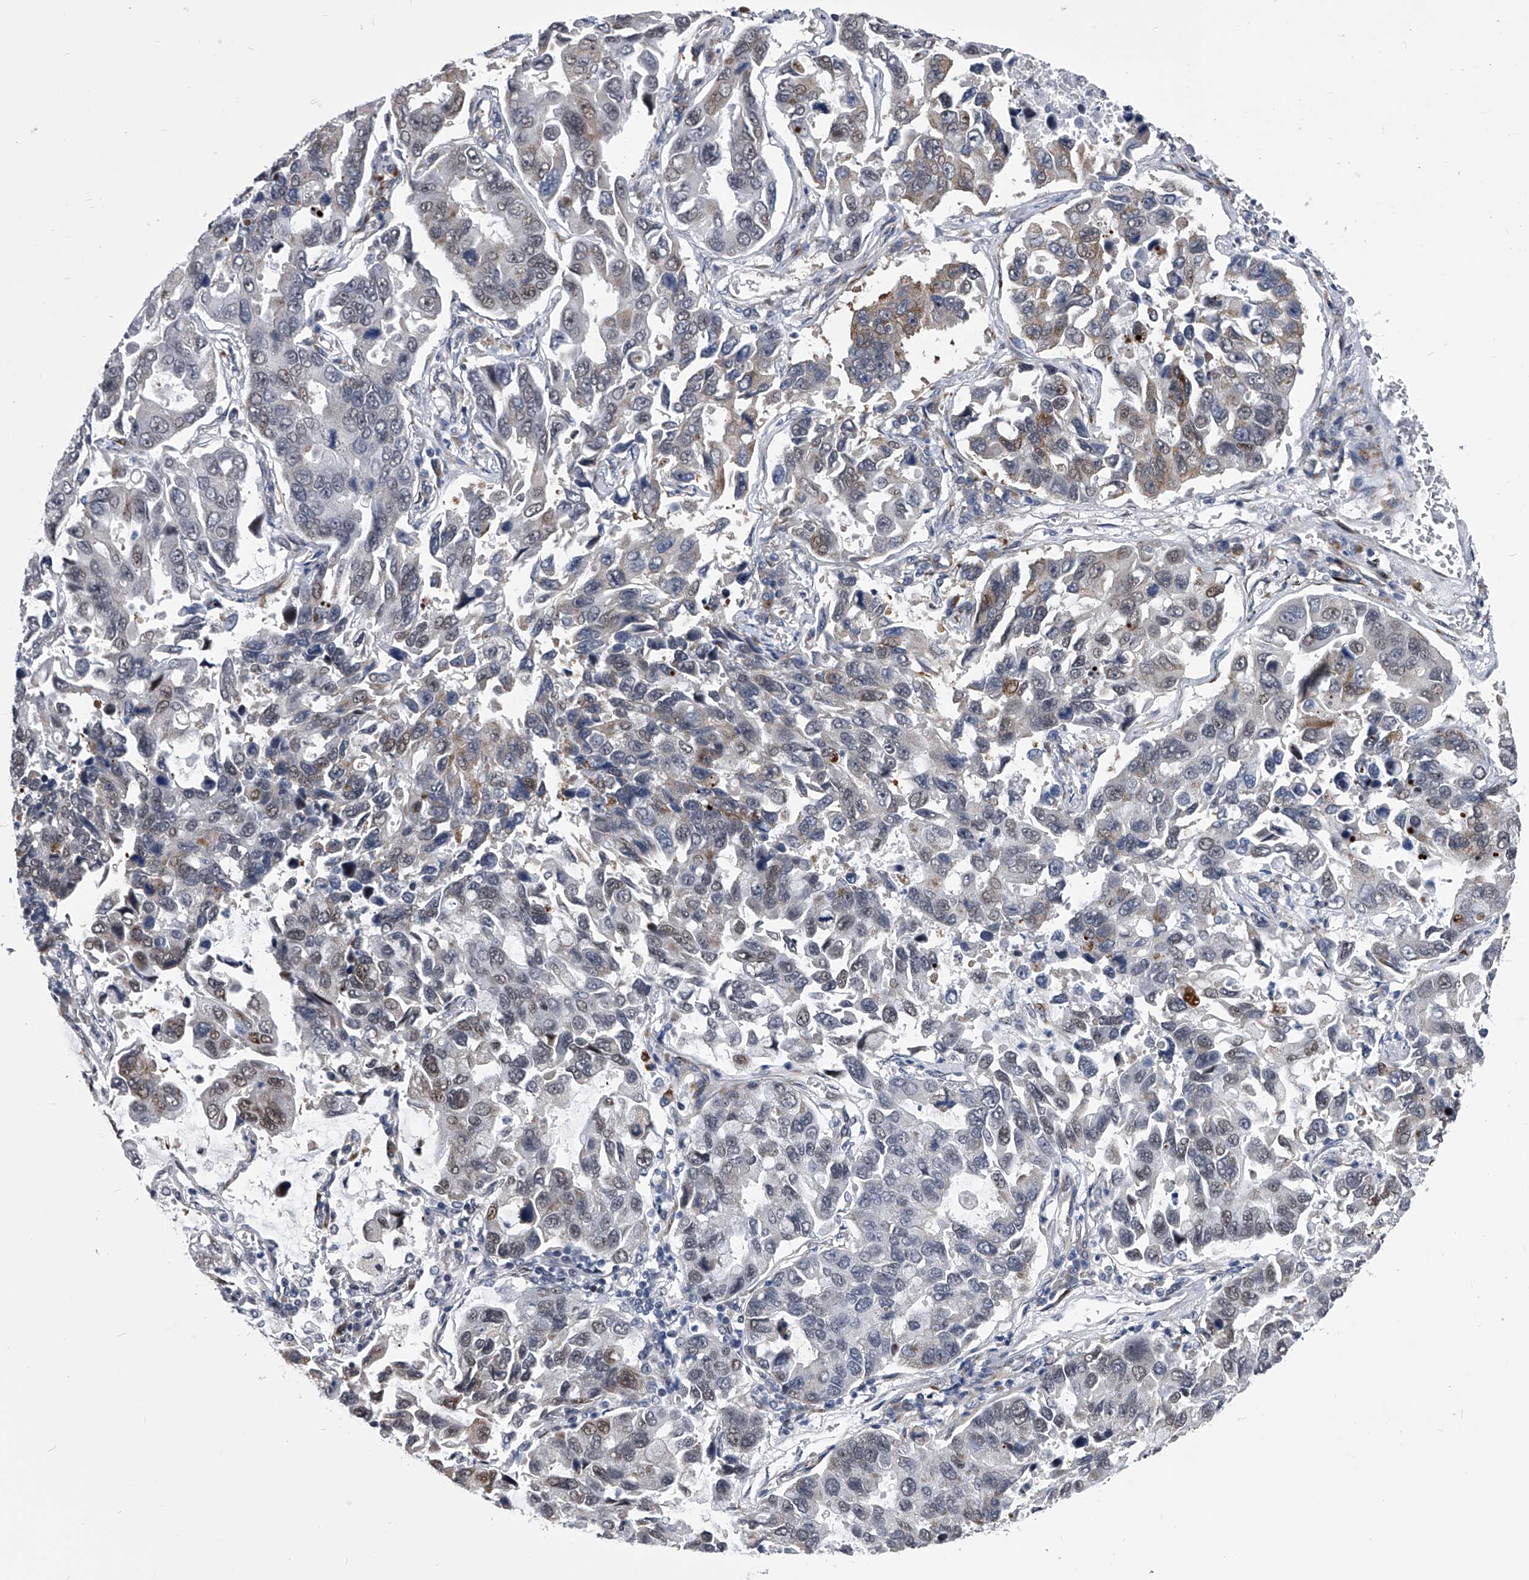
{"staining": {"intensity": "moderate", "quantity": "<25%", "location": "nuclear"}, "tissue": "lung cancer", "cell_type": "Tumor cells", "image_type": "cancer", "snomed": [{"axis": "morphology", "description": "Adenocarcinoma, NOS"}, {"axis": "topography", "description": "Lung"}], "caption": "This histopathology image displays immunohistochemistry (IHC) staining of adenocarcinoma (lung), with low moderate nuclear expression in about <25% of tumor cells.", "gene": "CMTR1", "patient": {"sex": "male", "age": 64}}